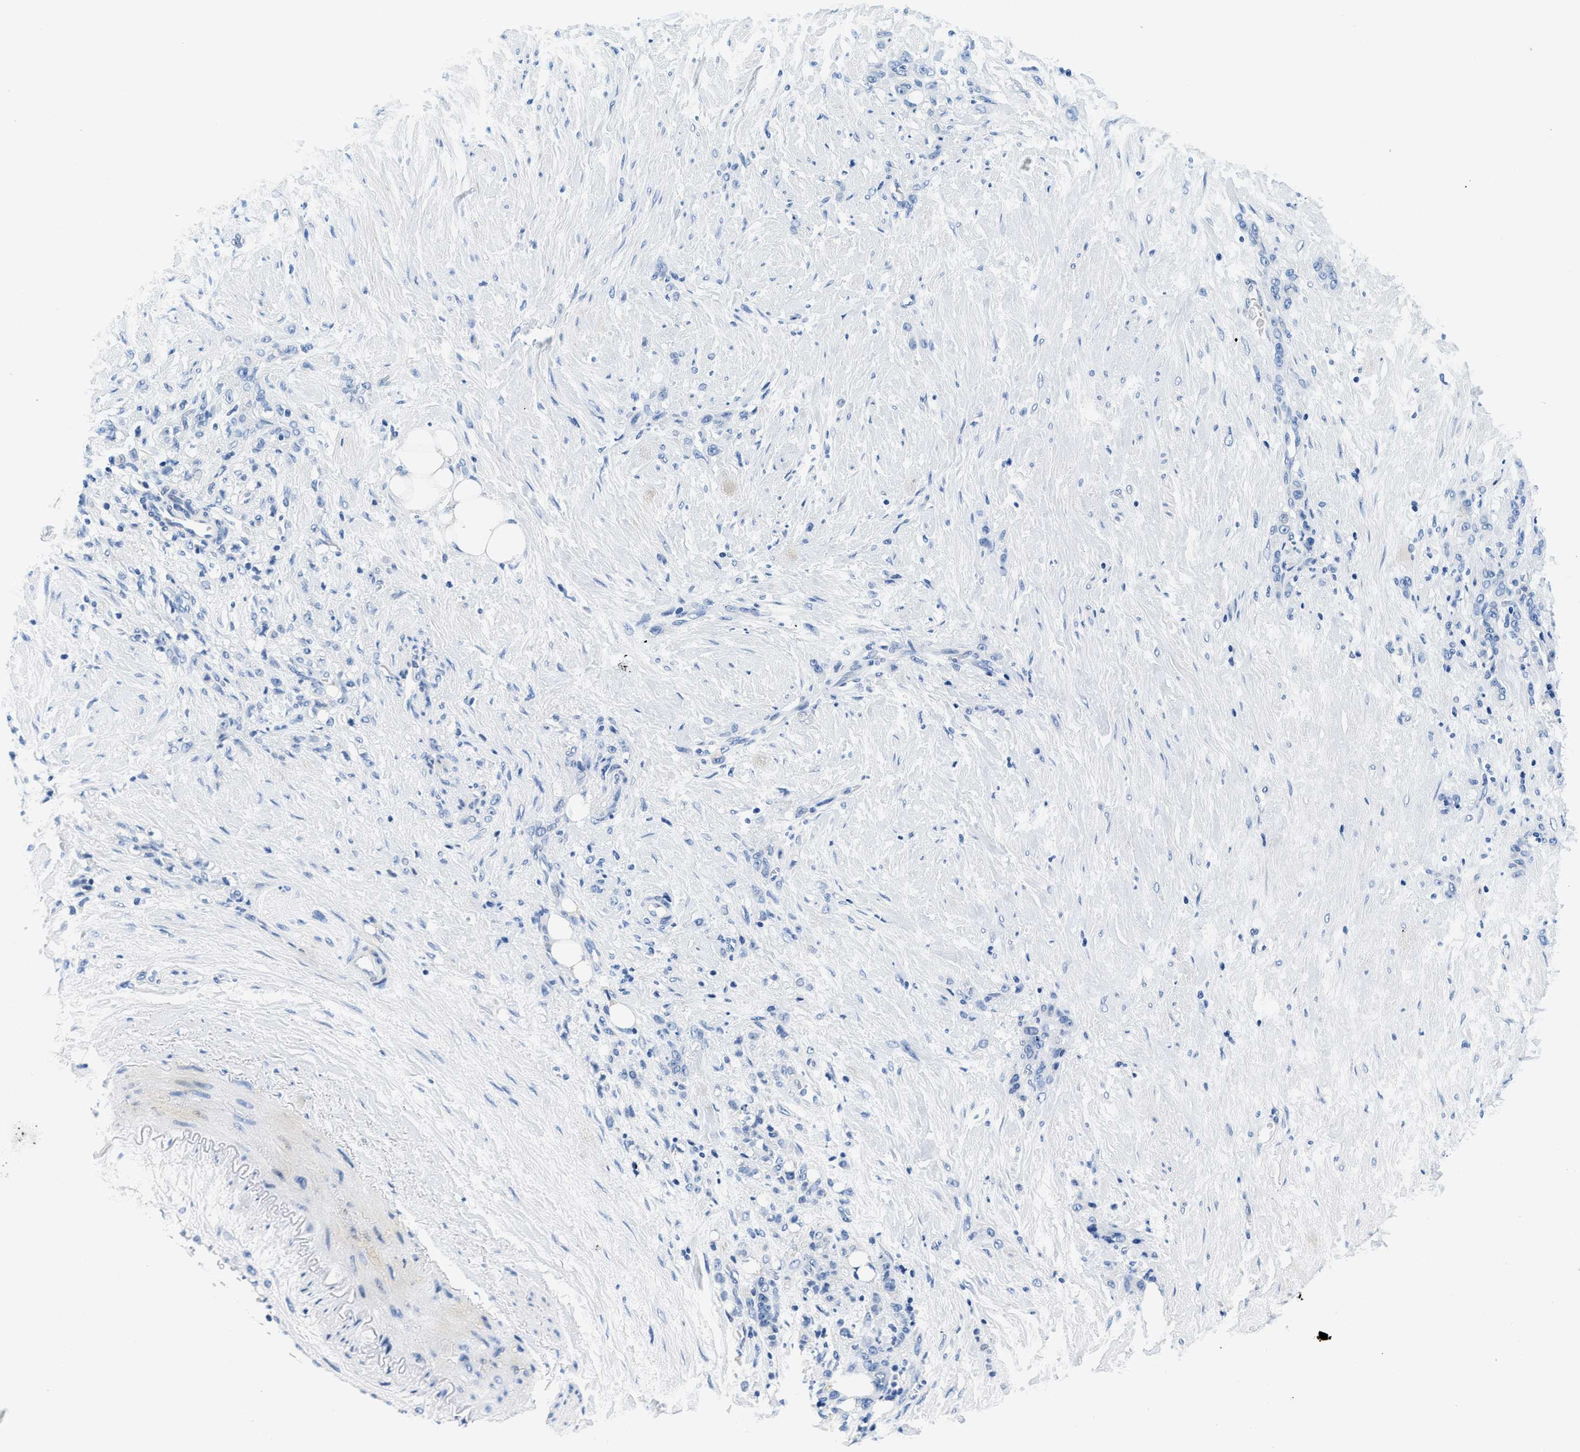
{"staining": {"intensity": "negative", "quantity": "none", "location": "none"}, "tissue": "stomach cancer", "cell_type": "Tumor cells", "image_type": "cancer", "snomed": [{"axis": "morphology", "description": "Adenocarcinoma, NOS"}, {"axis": "topography", "description": "Stomach"}], "caption": "Adenocarcinoma (stomach) stained for a protein using IHC displays no staining tumor cells.", "gene": "GSTM3", "patient": {"sex": "male", "age": 82}}